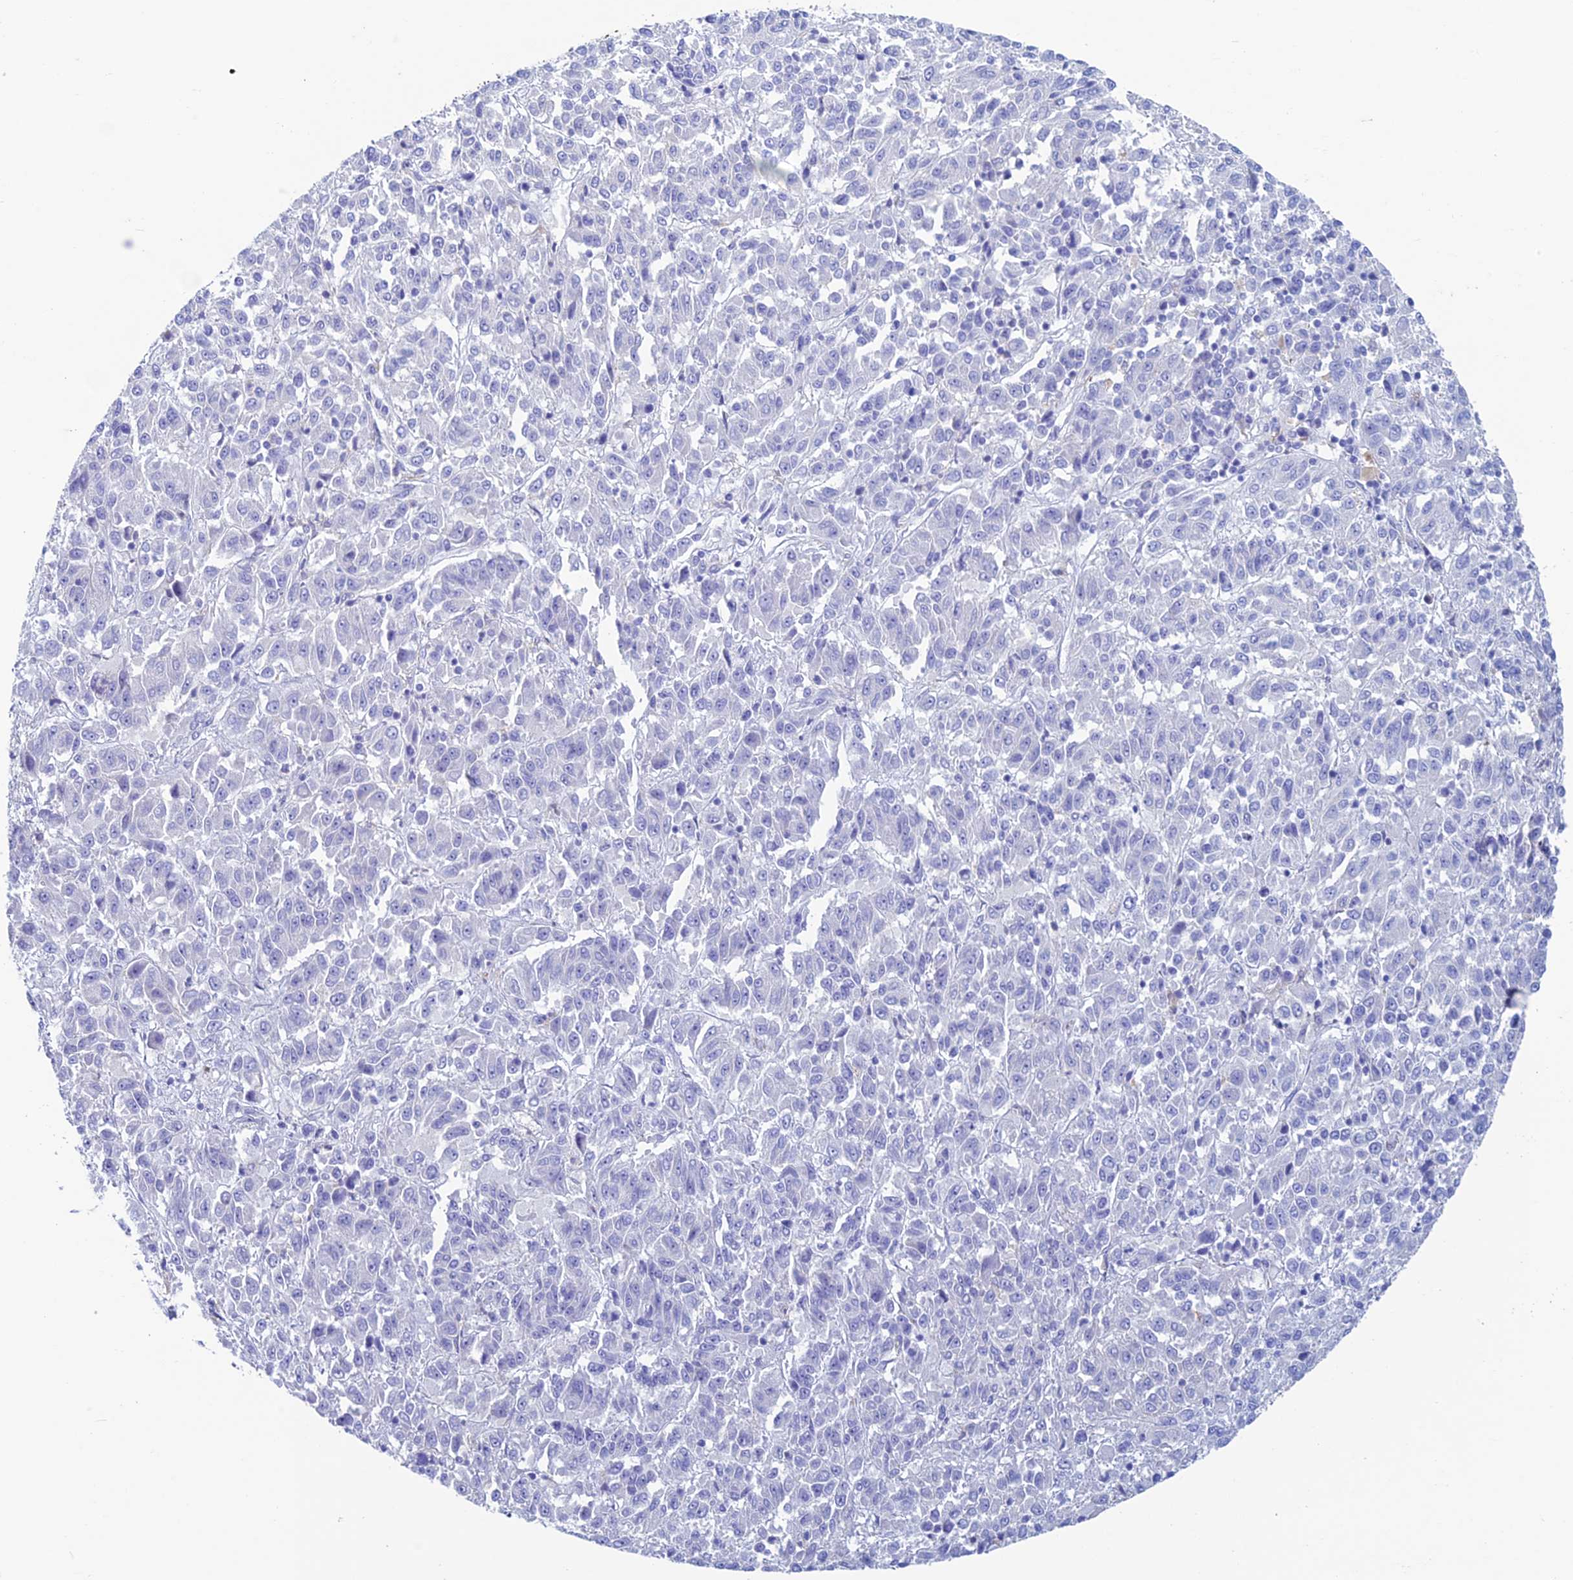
{"staining": {"intensity": "negative", "quantity": "none", "location": "none"}, "tissue": "melanoma", "cell_type": "Tumor cells", "image_type": "cancer", "snomed": [{"axis": "morphology", "description": "Malignant melanoma, Metastatic site"}, {"axis": "topography", "description": "Lung"}], "caption": "Melanoma stained for a protein using immunohistochemistry shows no staining tumor cells.", "gene": "KCNK17", "patient": {"sex": "male", "age": 64}}